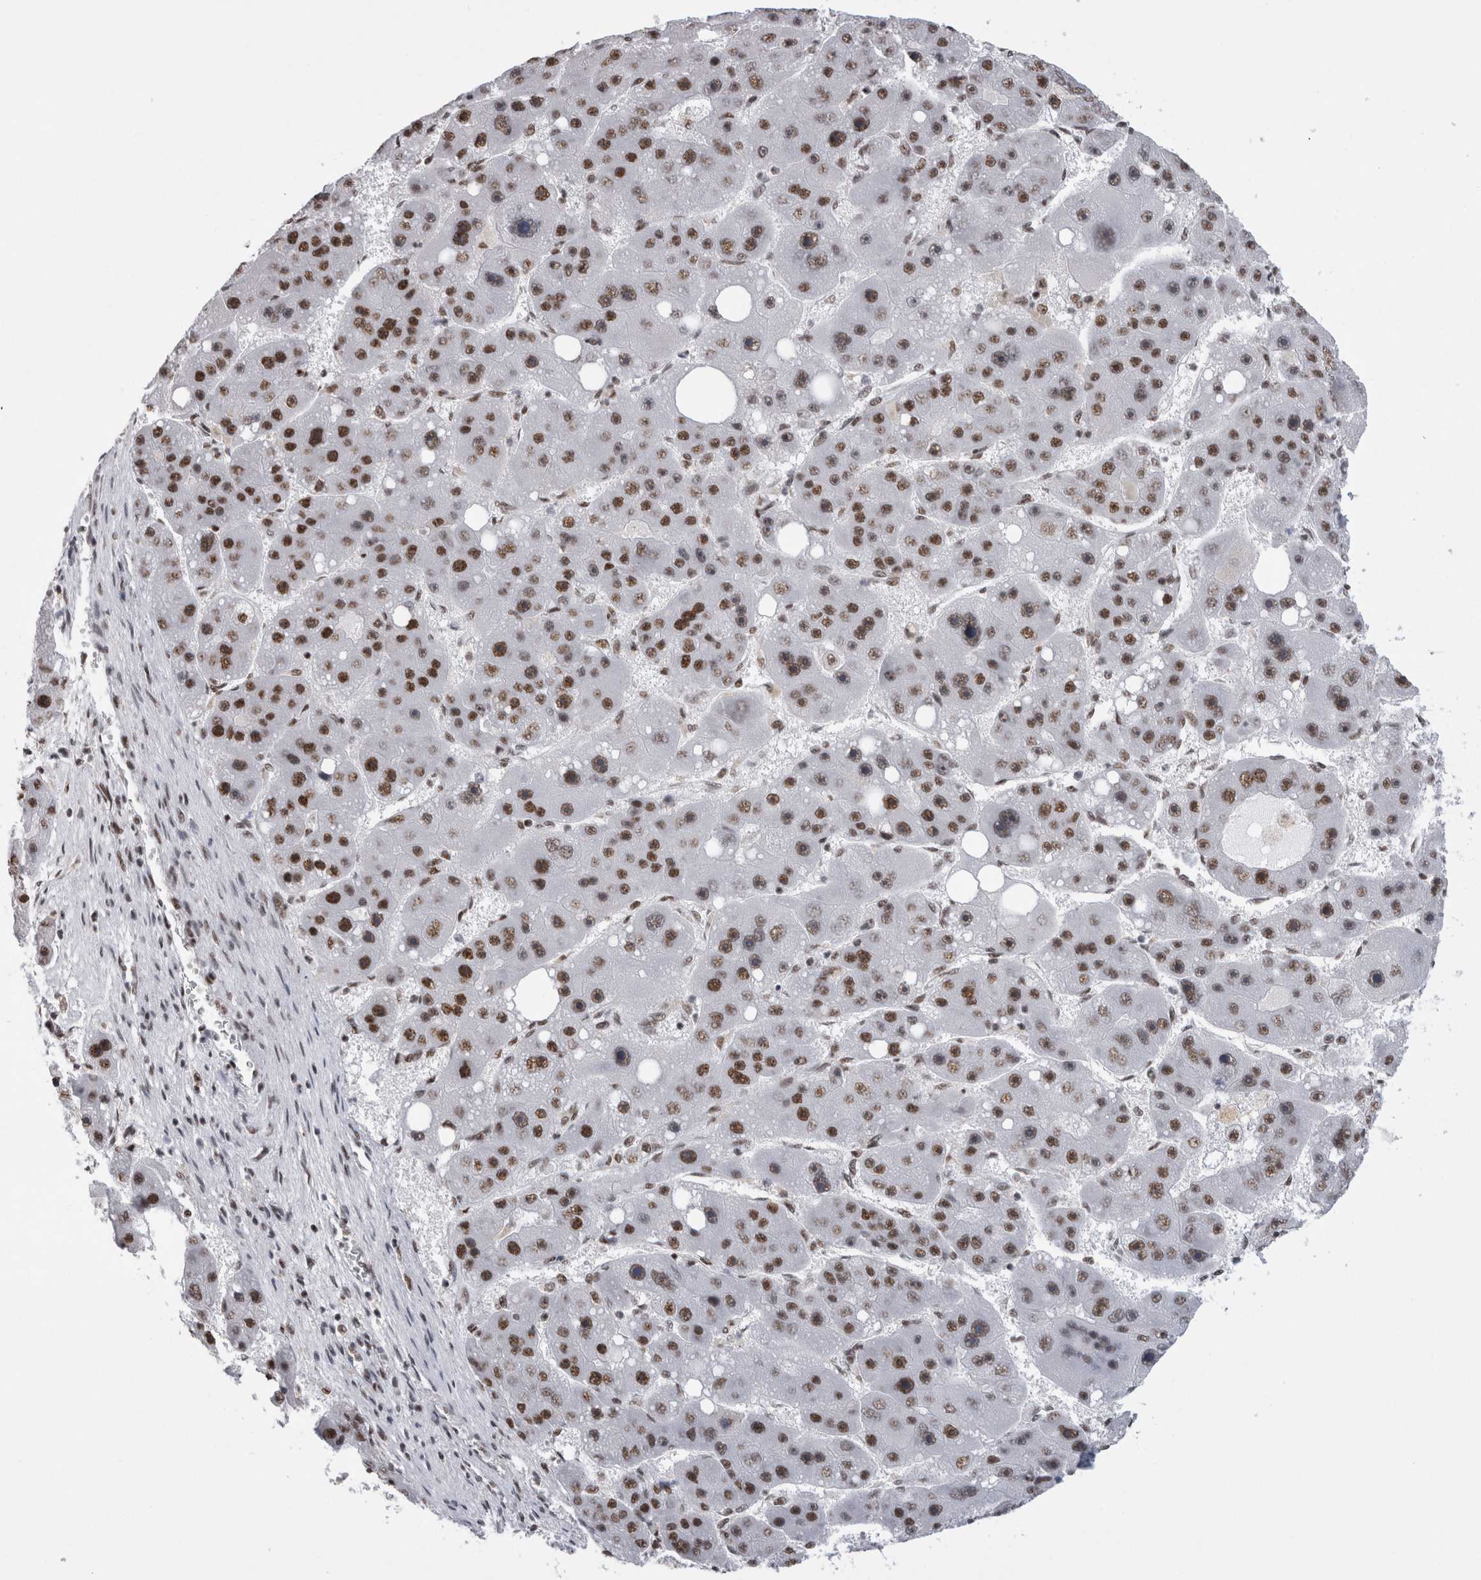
{"staining": {"intensity": "strong", "quantity": ">75%", "location": "nuclear"}, "tissue": "liver cancer", "cell_type": "Tumor cells", "image_type": "cancer", "snomed": [{"axis": "morphology", "description": "Carcinoma, Hepatocellular, NOS"}, {"axis": "topography", "description": "Liver"}], "caption": "Brown immunohistochemical staining in liver cancer demonstrates strong nuclear positivity in about >75% of tumor cells.", "gene": "CDK11A", "patient": {"sex": "female", "age": 61}}